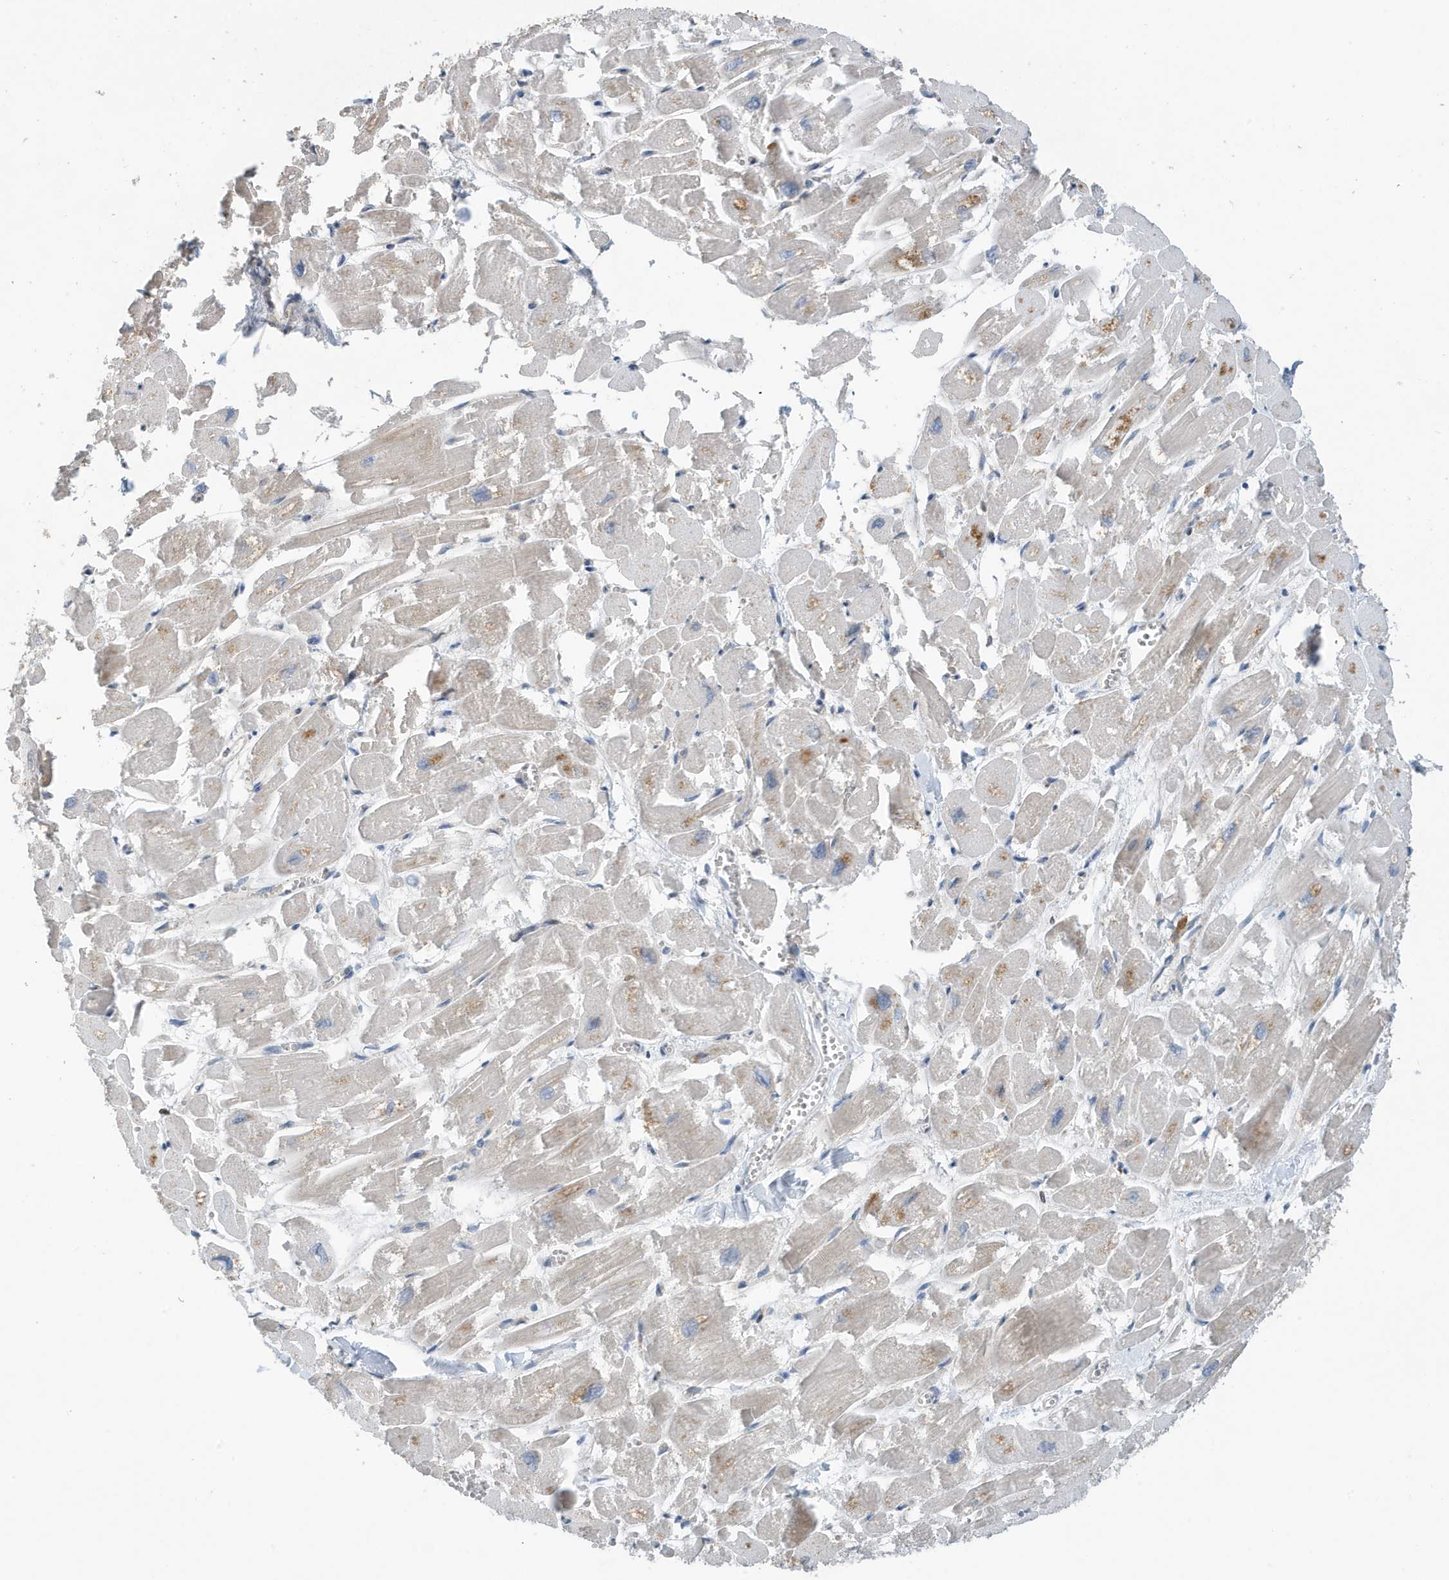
{"staining": {"intensity": "moderate", "quantity": "<25%", "location": "cytoplasmic/membranous"}, "tissue": "heart muscle", "cell_type": "Cardiomyocytes", "image_type": "normal", "snomed": [{"axis": "morphology", "description": "Normal tissue, NOS"}, {"axis": "topography", "description": "Heart"}], "caption": "Protein expression analysis of benign human heart muscle reveals moderate cytoplasmic/membranous staining in approximately <25% of cardiomyocytes. (Stains: DAB in brown, nuclei in blue, Microscopy: brightfield microscopy at high magnification).", "gene": "NSUN3", "patient": {"sex": "male", "age": 54}}